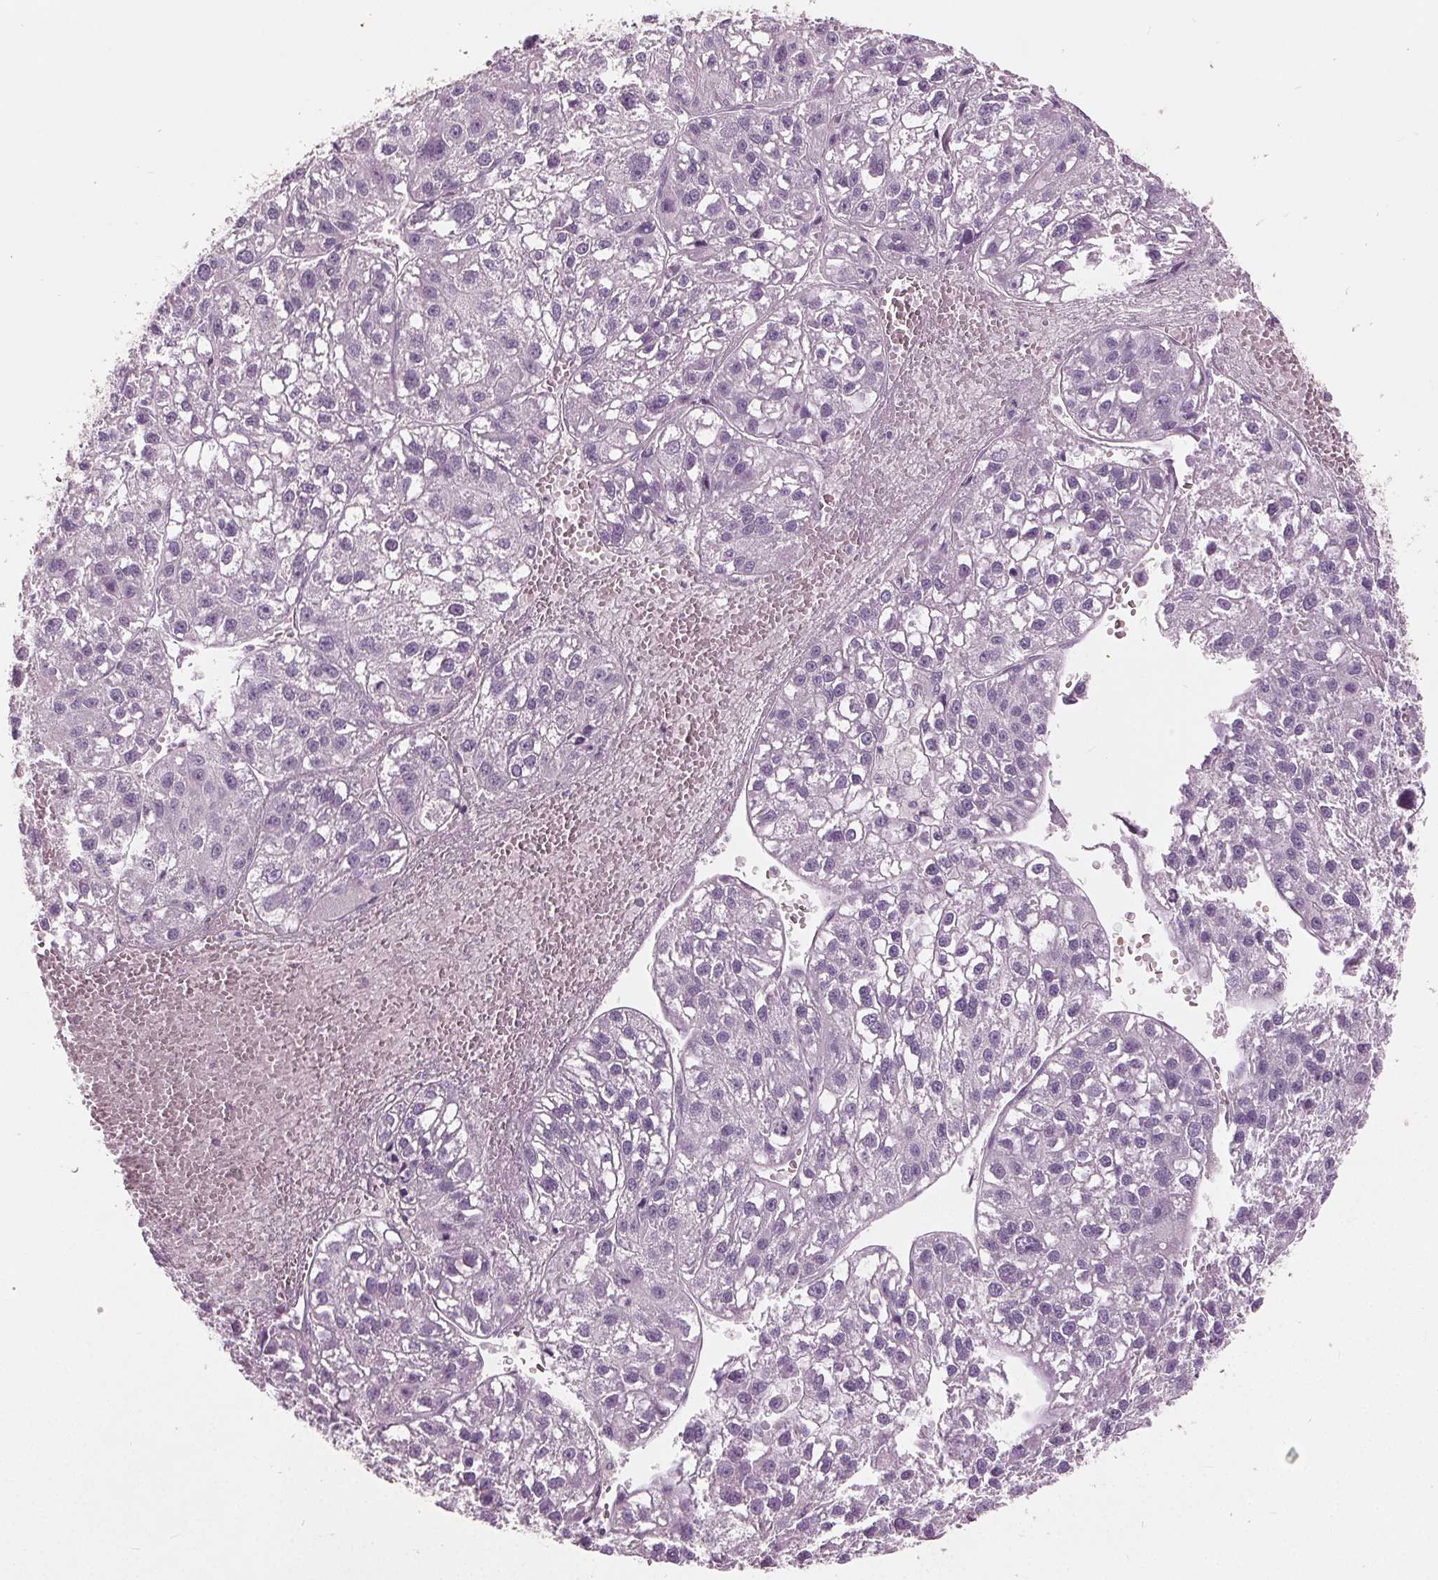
{"staining": {"intensity": "negative", "quantity": "none", "location": "none"}, "tissue": "liver cancer", "cell_type": "Tumor cells", "image_type": "cancer", "snomed": [{"axis": "morphology", "description": "Carcinoma, Hepatocellular, NOS"}, {"axis": "topography", "description": "Liver"}], "caption": "A micrograph of liver hepatocellular carcinoma stained for a protein shows no brown staining in tumor cells.", "gene": "TKFC", "patient": {"sex": "female", "age": 70}}